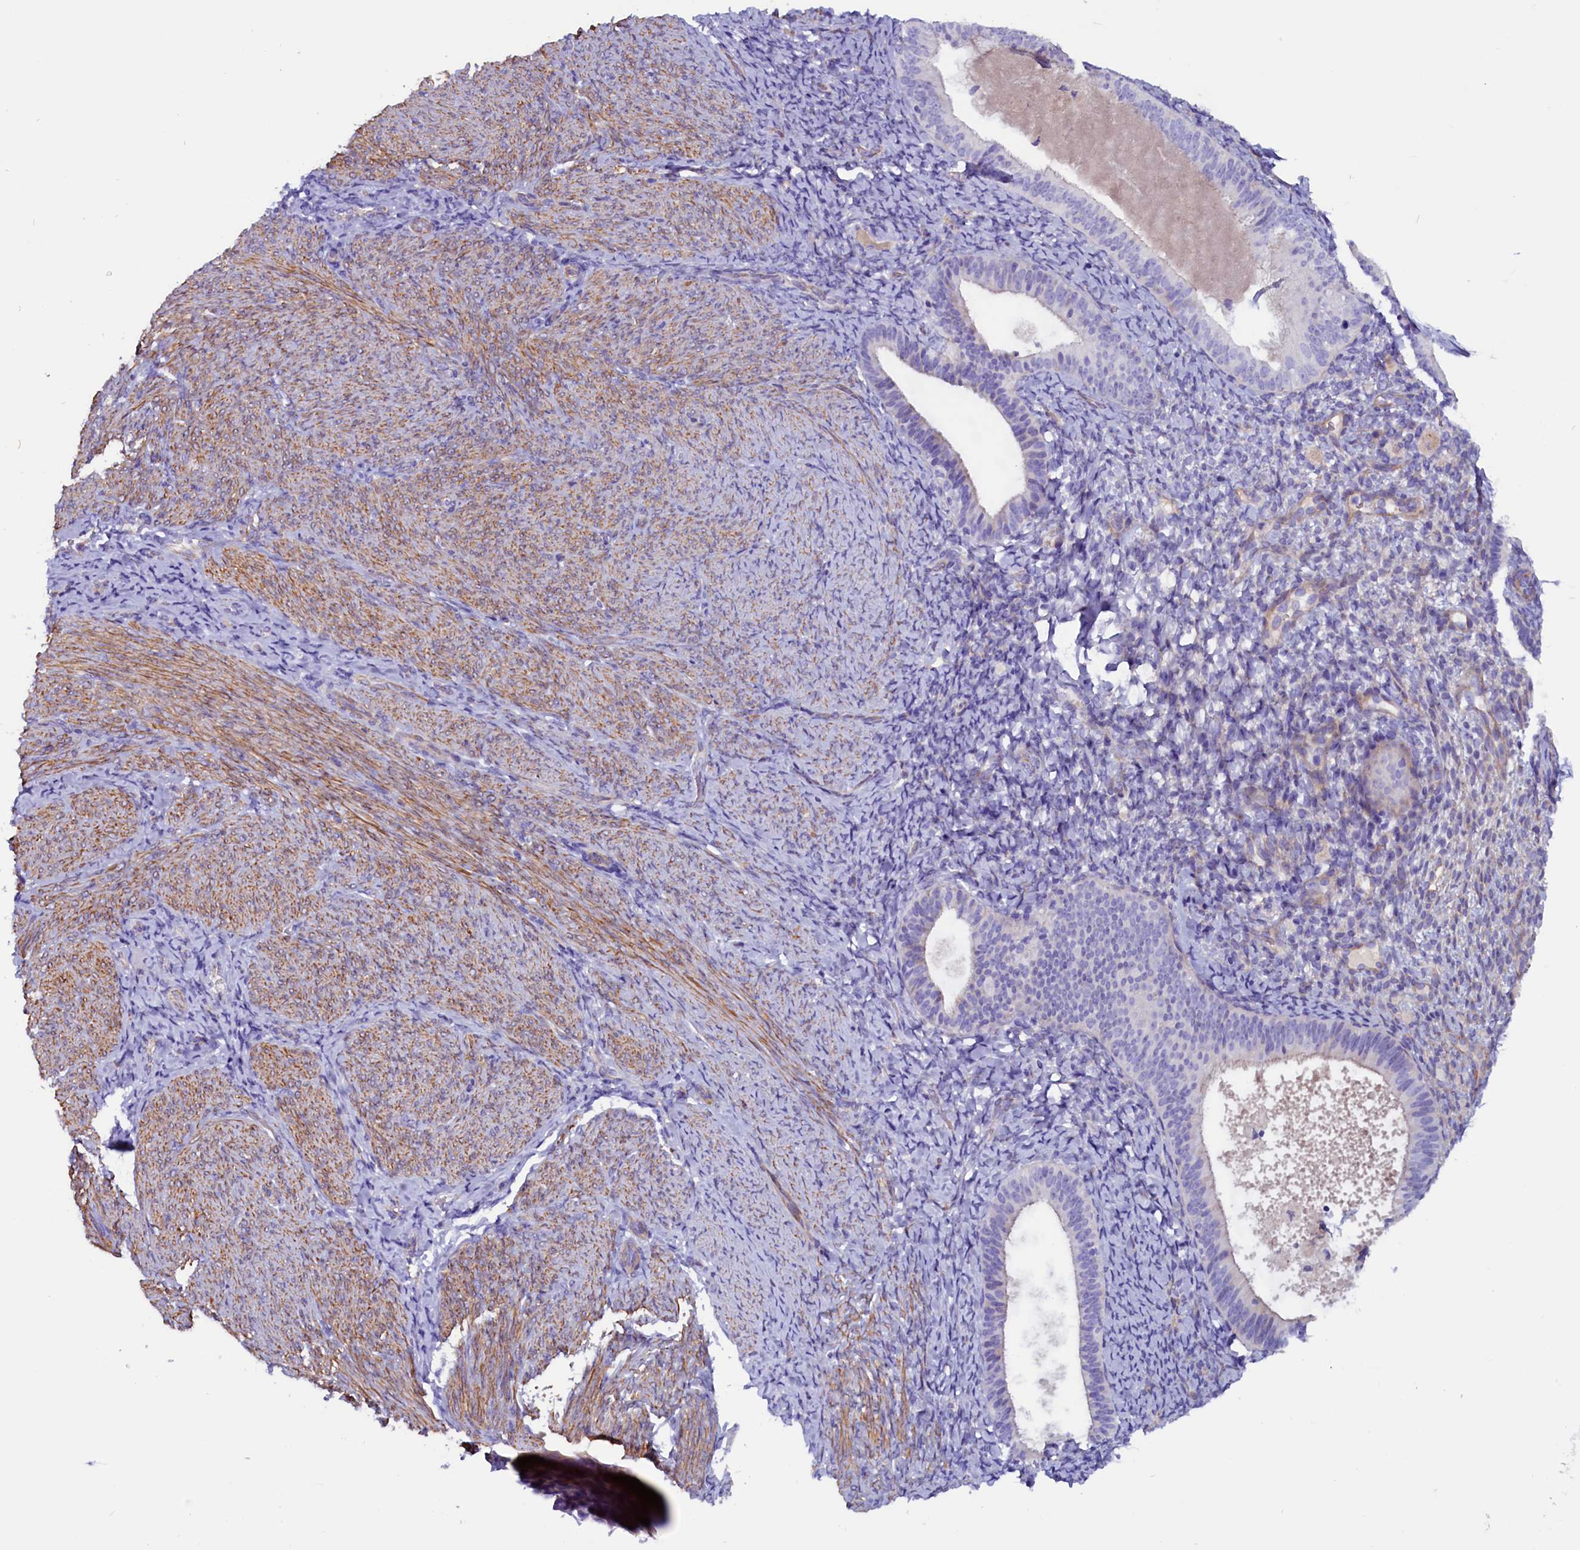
{"staining": {"intensity": "negative", "quantity": "none", "location": "none"}, "tissue": "endometrium", "cell_type": "Cells in endometrial stroma", "image_type": "normal", "snomed": [{"axis": "morphology", "description": "Normal tissue, NOS"}, {"axis": "topography", "description": "Endometrium"}], "caption": "Endometrium was stained to show a protein in brown. There is no significant positivity in cells in endometrial stroma. (DAB IHC visualized using brightfield microscopy, high magnification).", "gene": "ZNF749", "patient": {"sex": "female", "age": 65}}